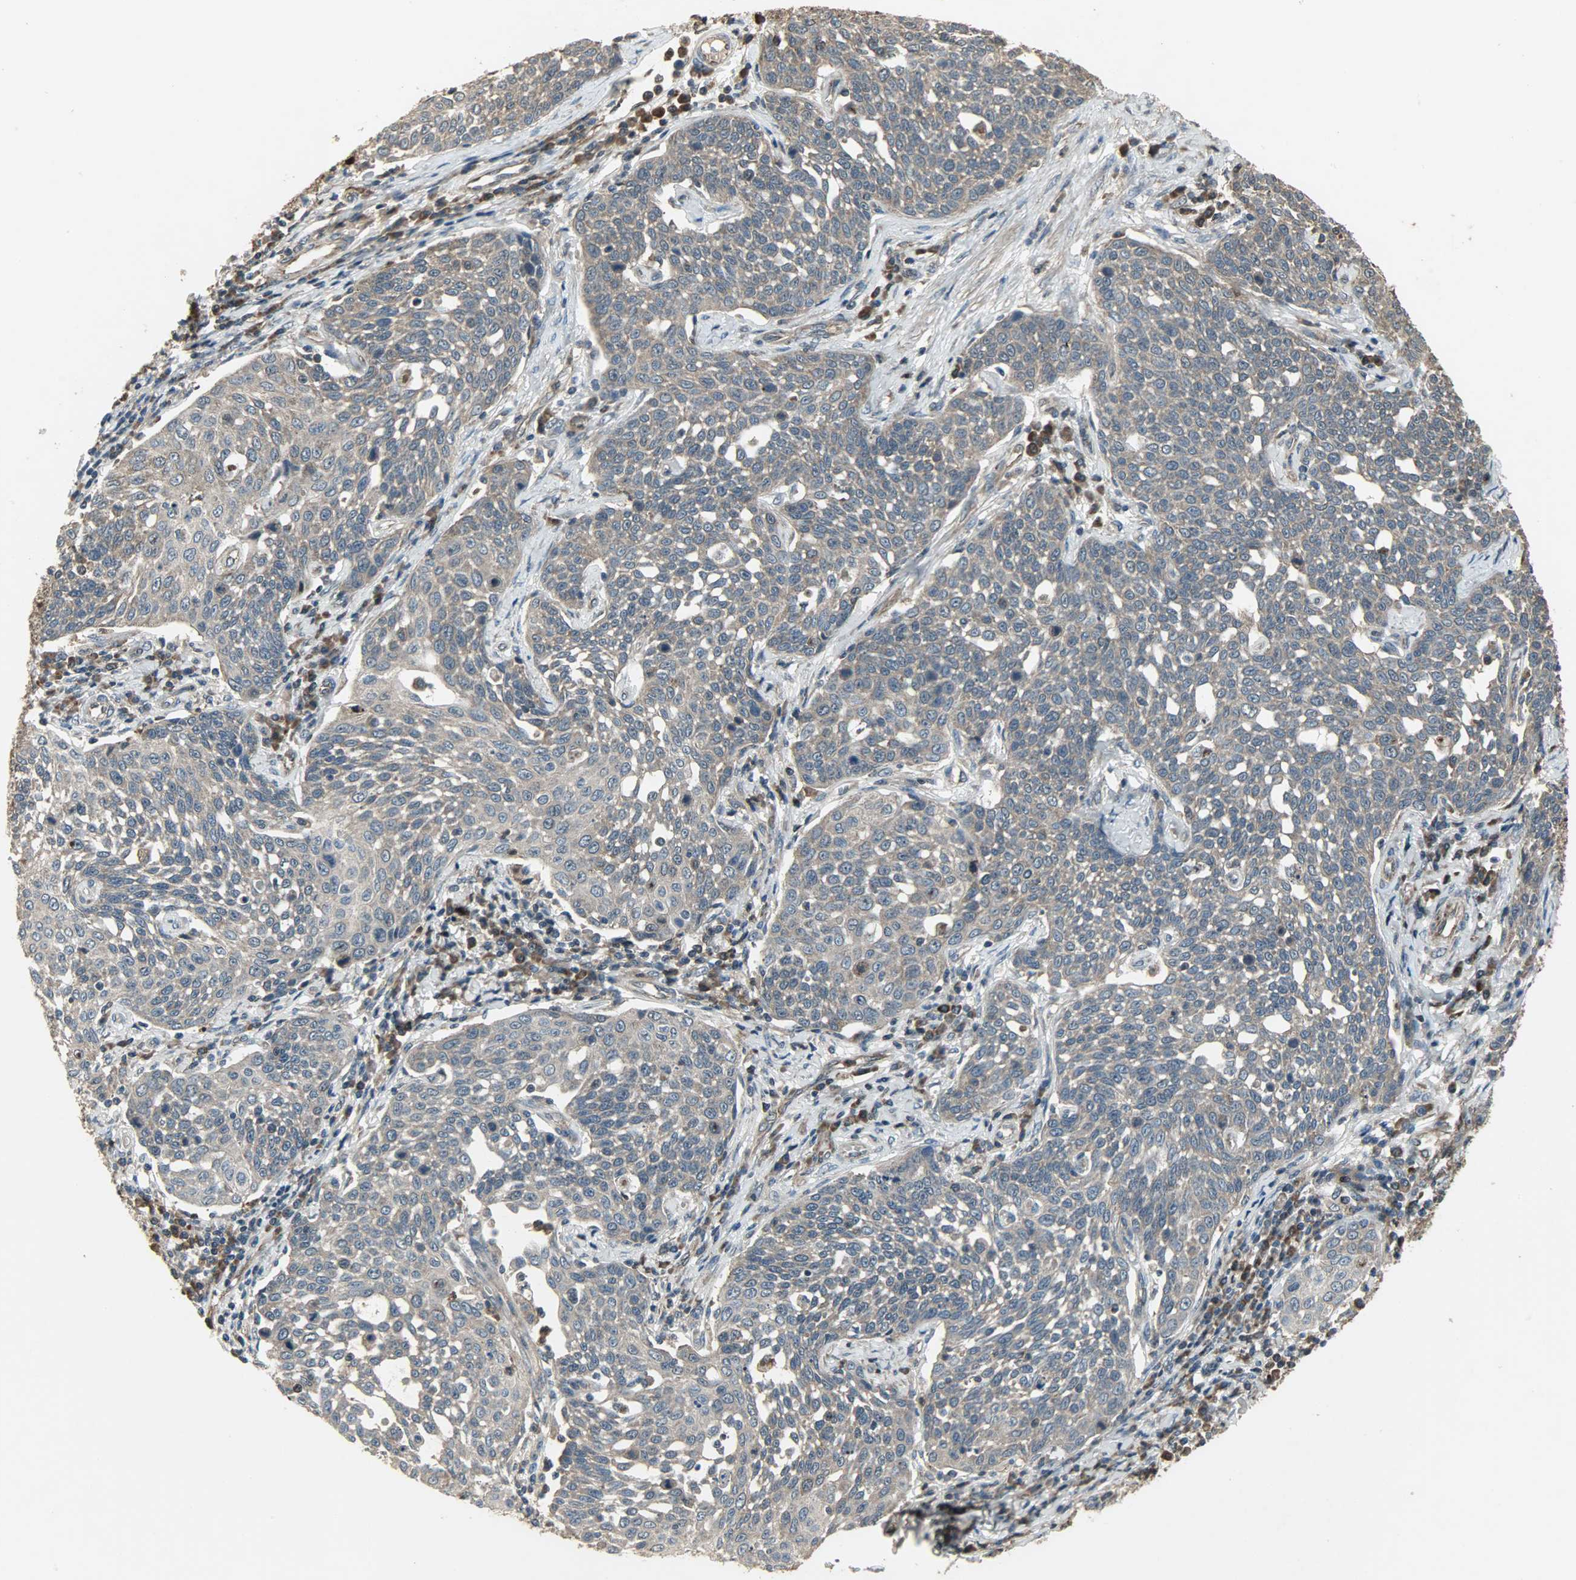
{"staining": {"intensity": "moderate", "quantity": ">75%", "location": "cytoplasmic/membranous"}, "tissue": "cervical cancer", "cell_type": "Tumor cells", "image_type": "cancer", "snomed": [{"axis": "morphology", "description": "Squamous cell carcinoma, NOS"}, {"axis": "topography", "description": "Cervix"}], "caption": "A brown stain labels moderate cytoplasmic/membranous expression of a protein in human cervical cancer tumor cells.", "gene": "AMT", "patient": {"sex": "female", "age": 34}}